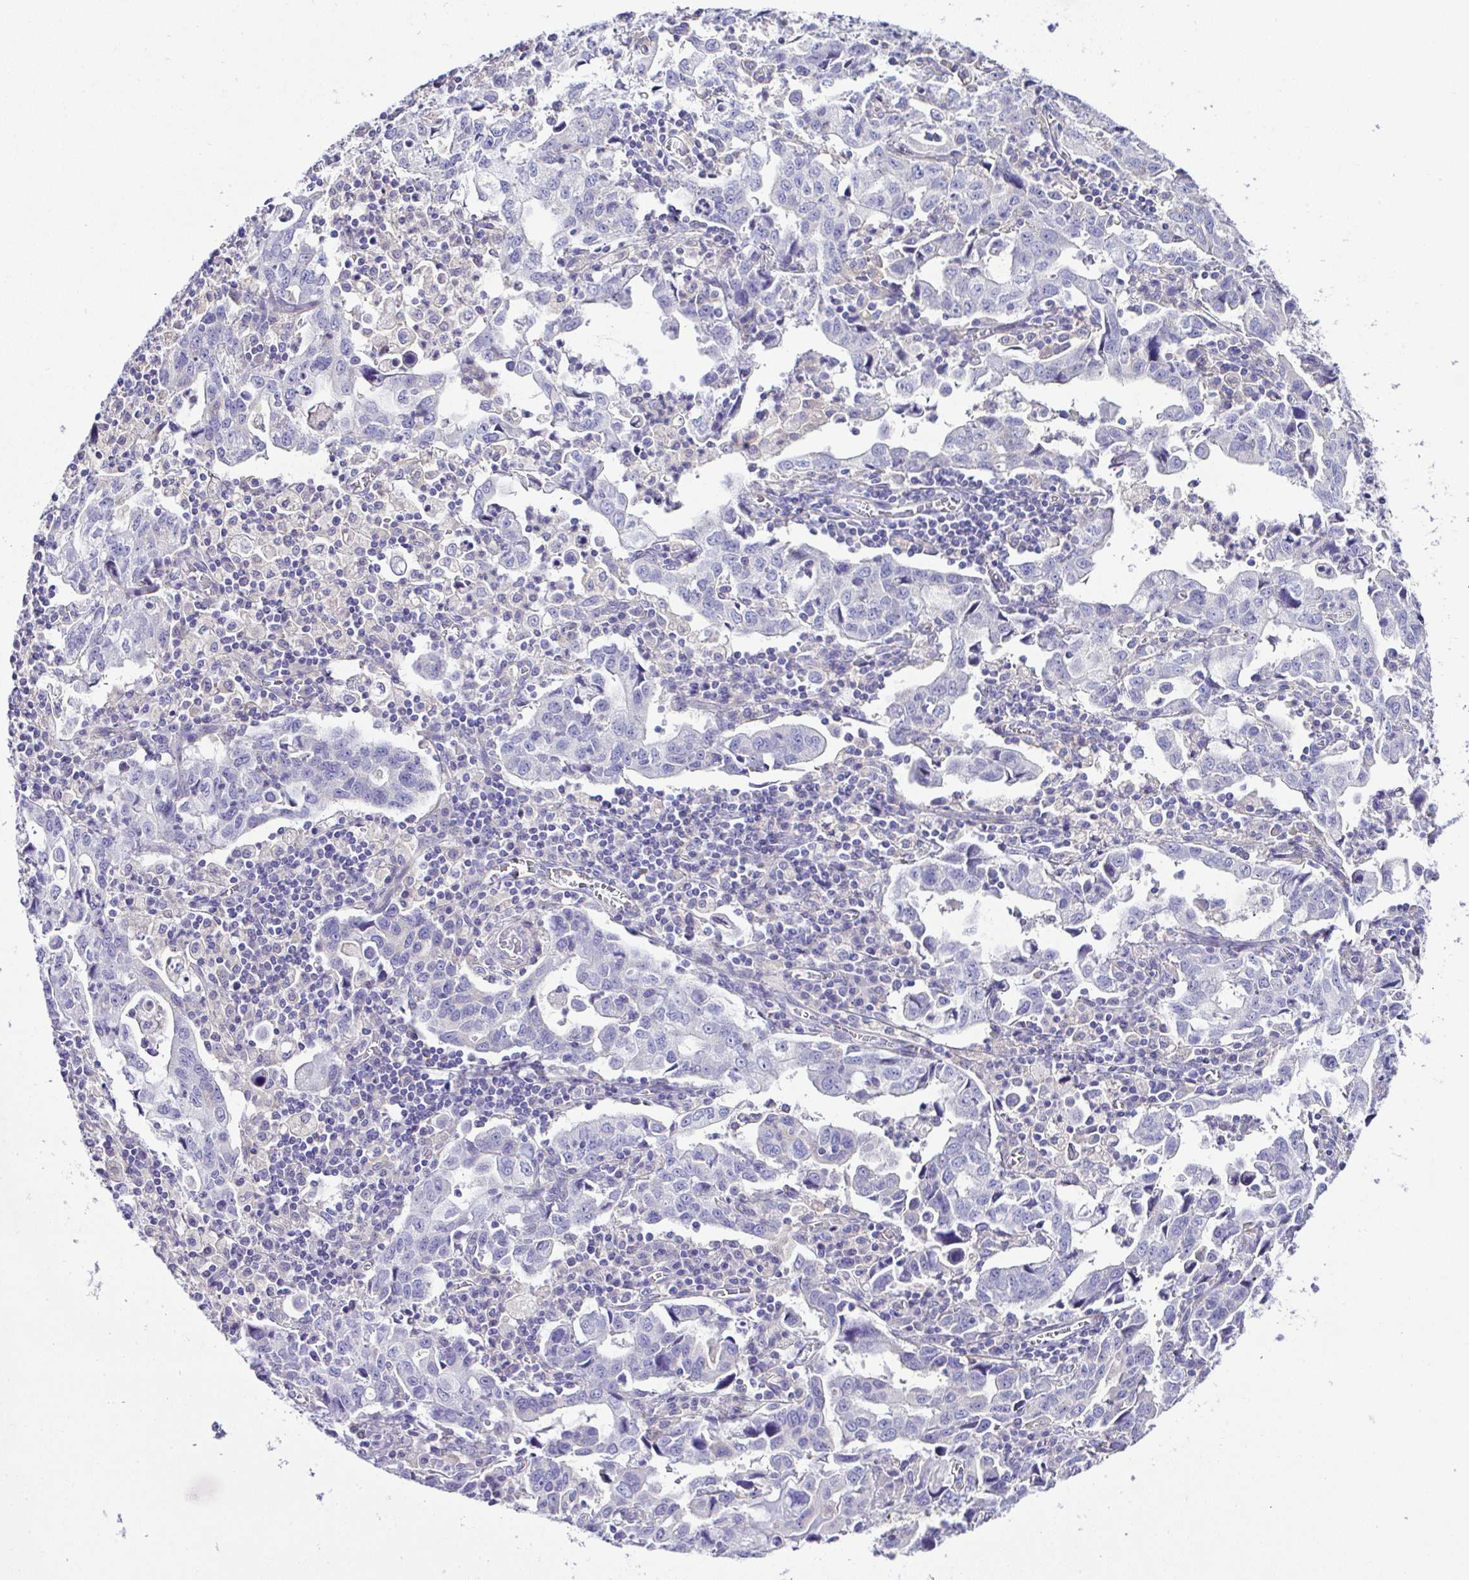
{"staining": {"intensity": "negative", "quantity": "none", "location": "none"}, "tissue": "stomach cancer", "cell_type": "Tumor cells", "image_type": "cancer", "snomed": [{"axis": "morphology", "description": "Adenocarcinoma, NOS"}, {"axis": "topography", "description": "Stomach, upper"}], "caption": "Photomicrograph shows no protein staining in tumor cells of stomach adenocarcinoma tissue.", "gene": "OR4P4", "patient": {"sex": "male", "age": 85}}